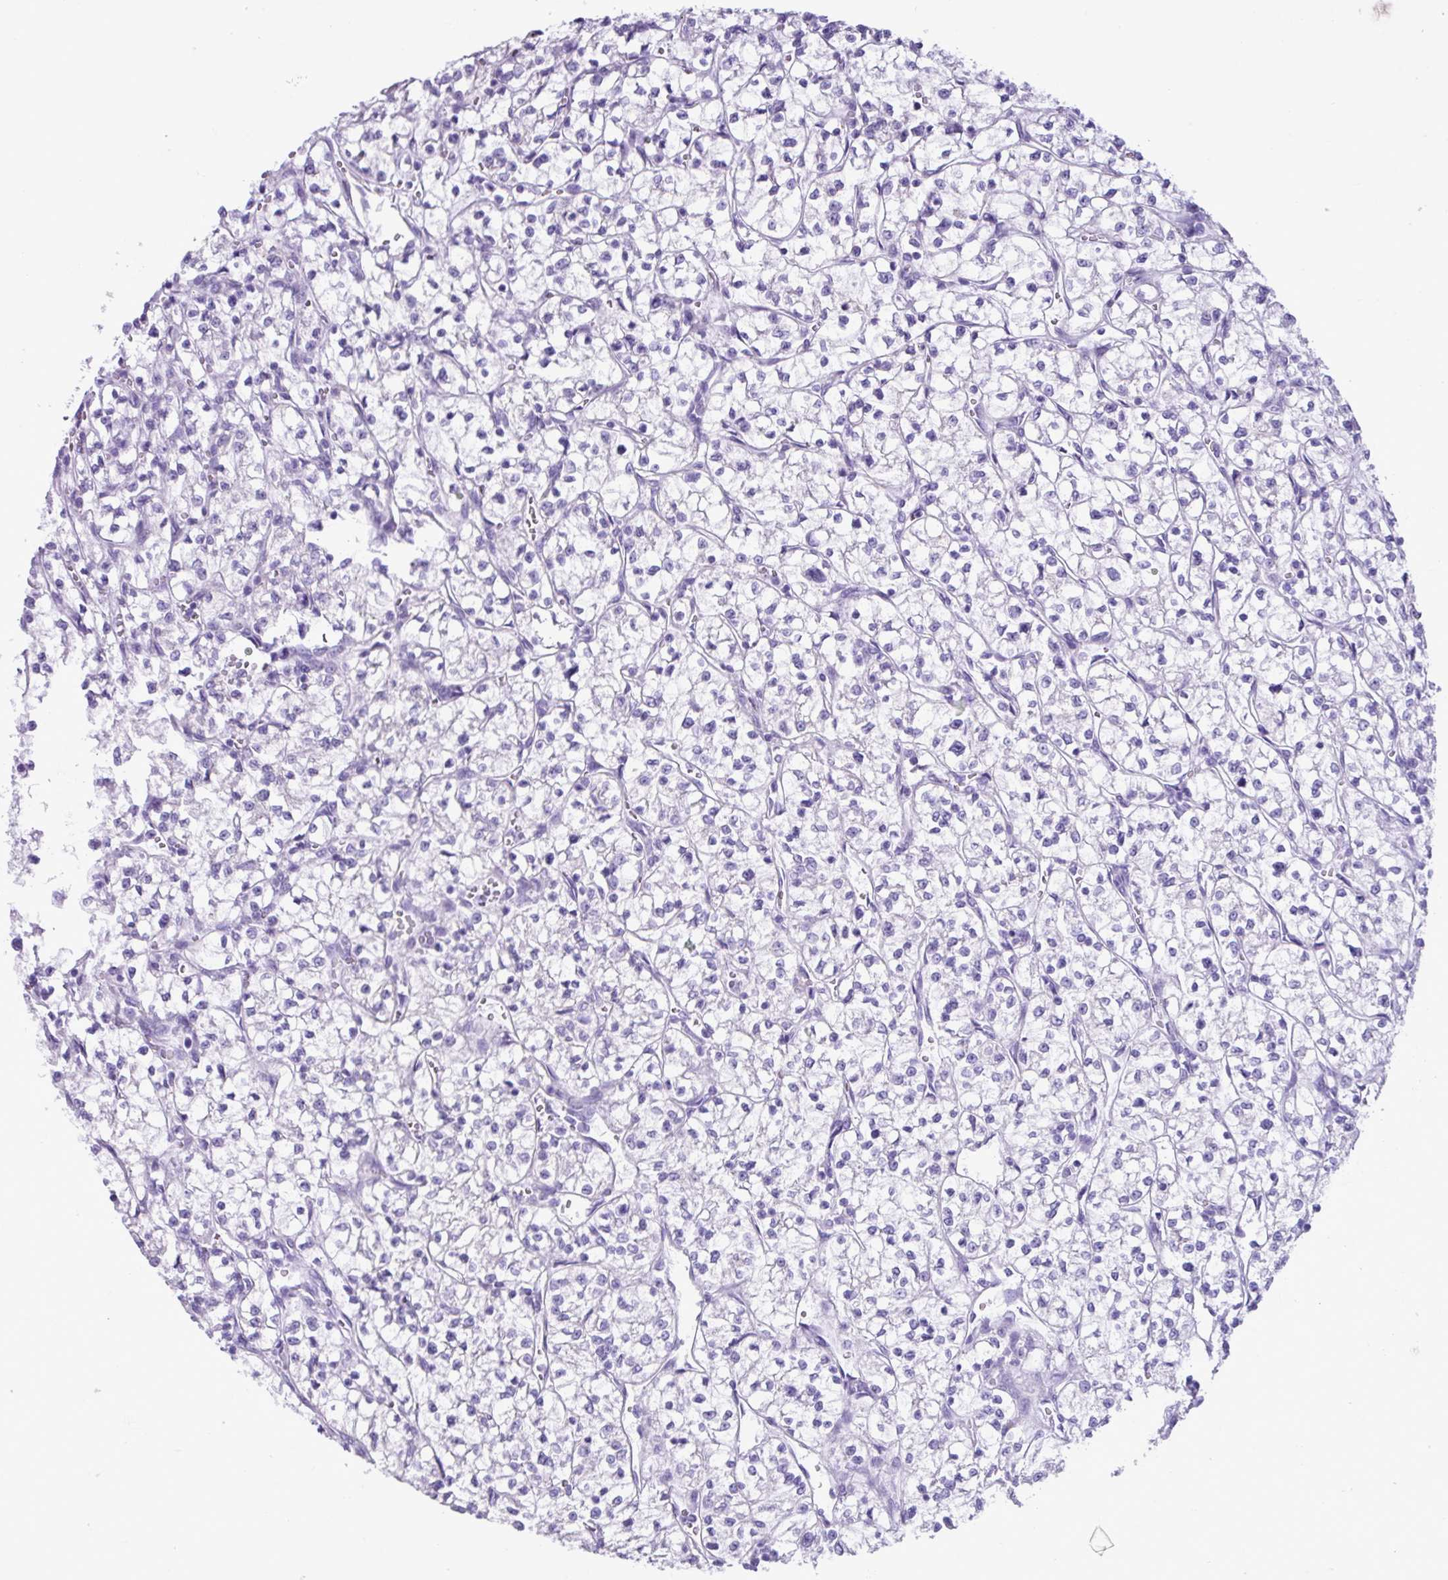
{"staining": {"intensity": "negative", "quantity": "none", "location": "none"}, "tissue": "renal cancer", "cell_type": "Tumor cells", "image_type": "cancer", "snomed": [{"axis": "morphology", "description": "Adenocarcinoma, NOS"}, {"axis": "topography", "description": "Kidney"}], "caption": "This is an IHC histopathology image of renal cancer (adenocarcinoma). There is no positivity in tumor cells.", "gene": "RGS21", "patient": {"sex": "female", "age": 64}}